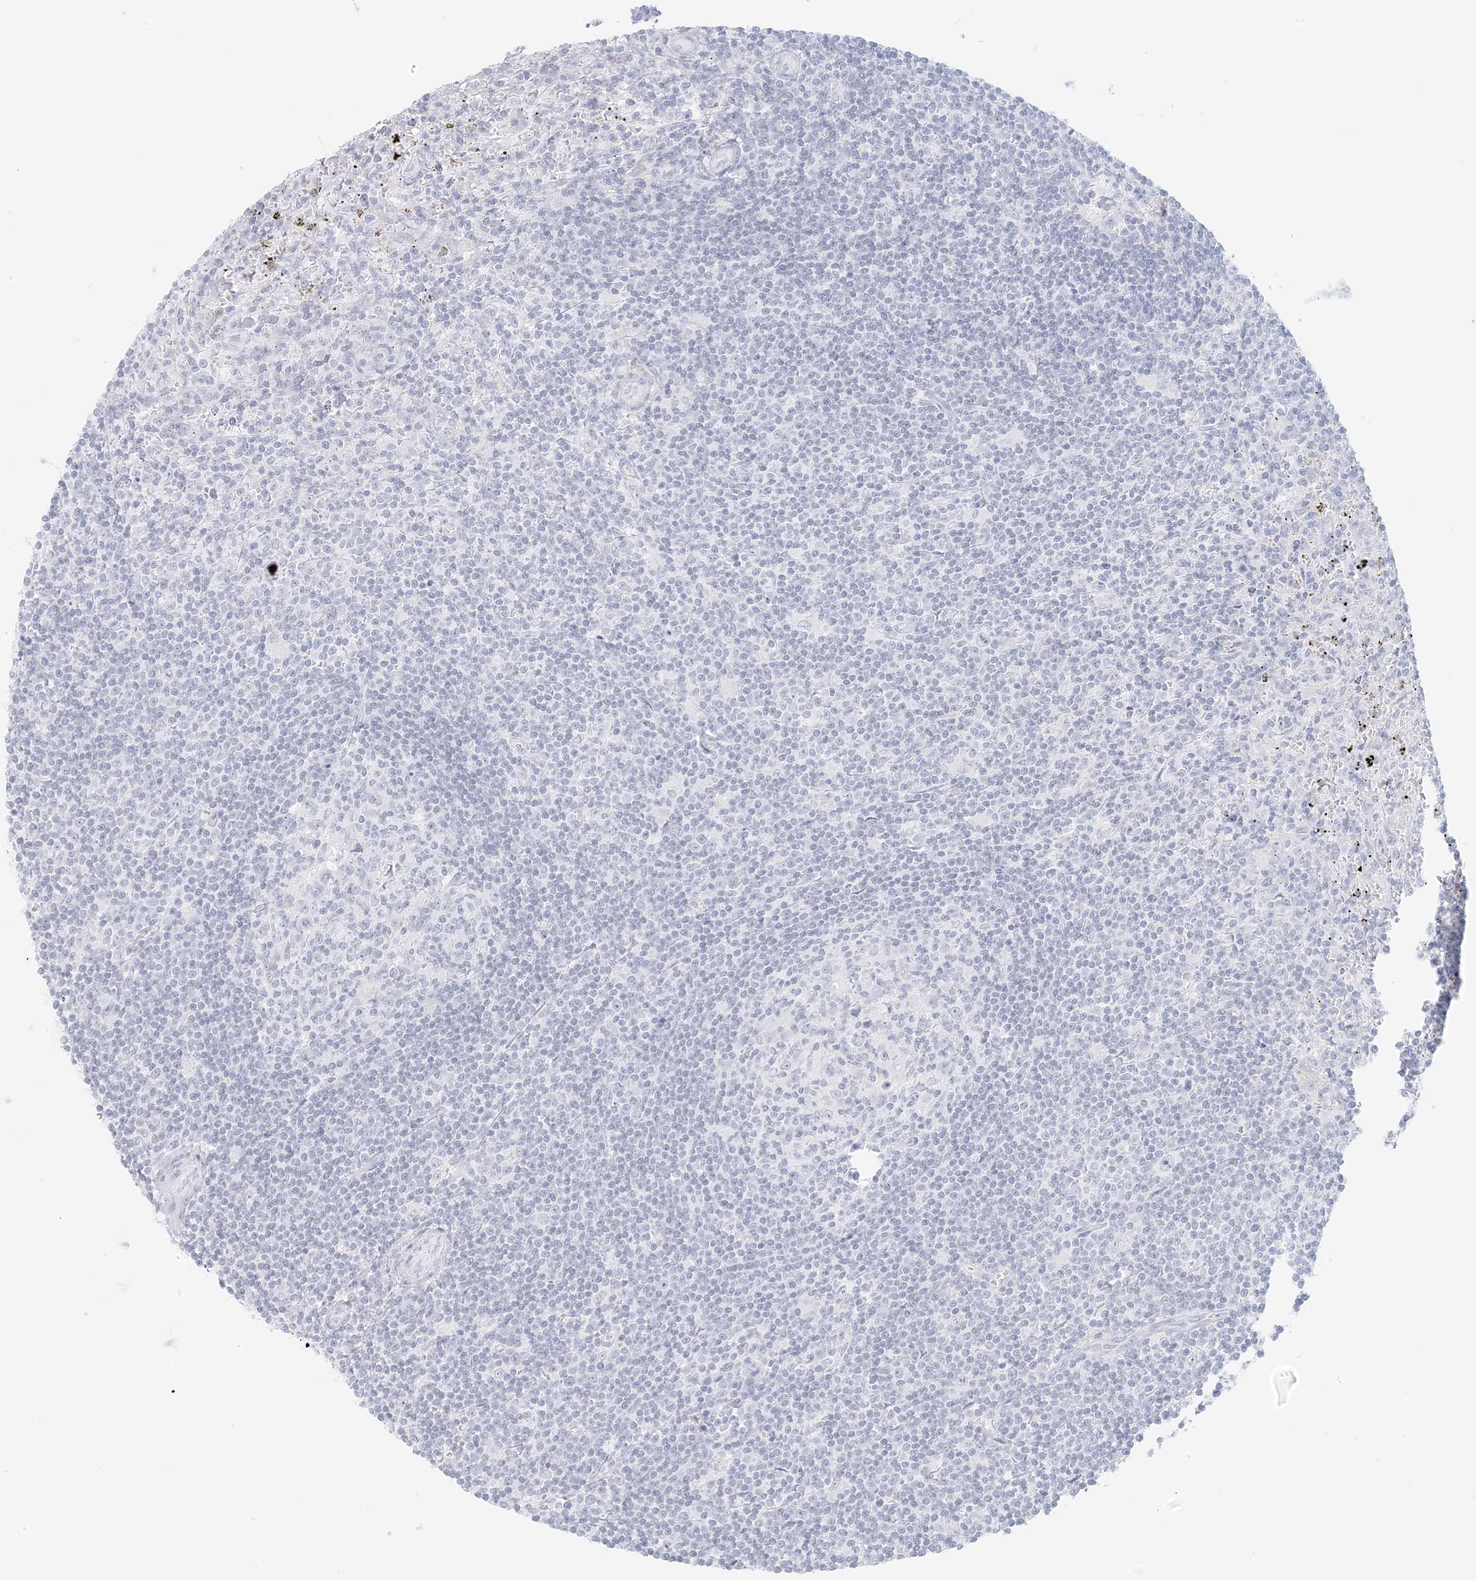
{"staining": {"intensity": "negative", "quantity": "none", "location": "none"}, "tissue": "lymphoma", "cell_type": "Tumor cells", "image_type": "cancer", "snomed": [{"axis": "morphology", "description": "Malignant lymphoma, non-Hodgkin's type, Low grade"}, {"axis": "topography", "description": "Spleen"}], "caption": "This is a photomicrograph of immunohistochemistry staining of low-grade malignant lymphoma, non-Hodgkin's type, which shows no staining in tumor cells. (Brightfield microscopy of DAB (3,3'-diaminobenzidine) IHC at high magnification).", "gene": "LIPT1", "patient": {"sex": "male", "age": 76}}